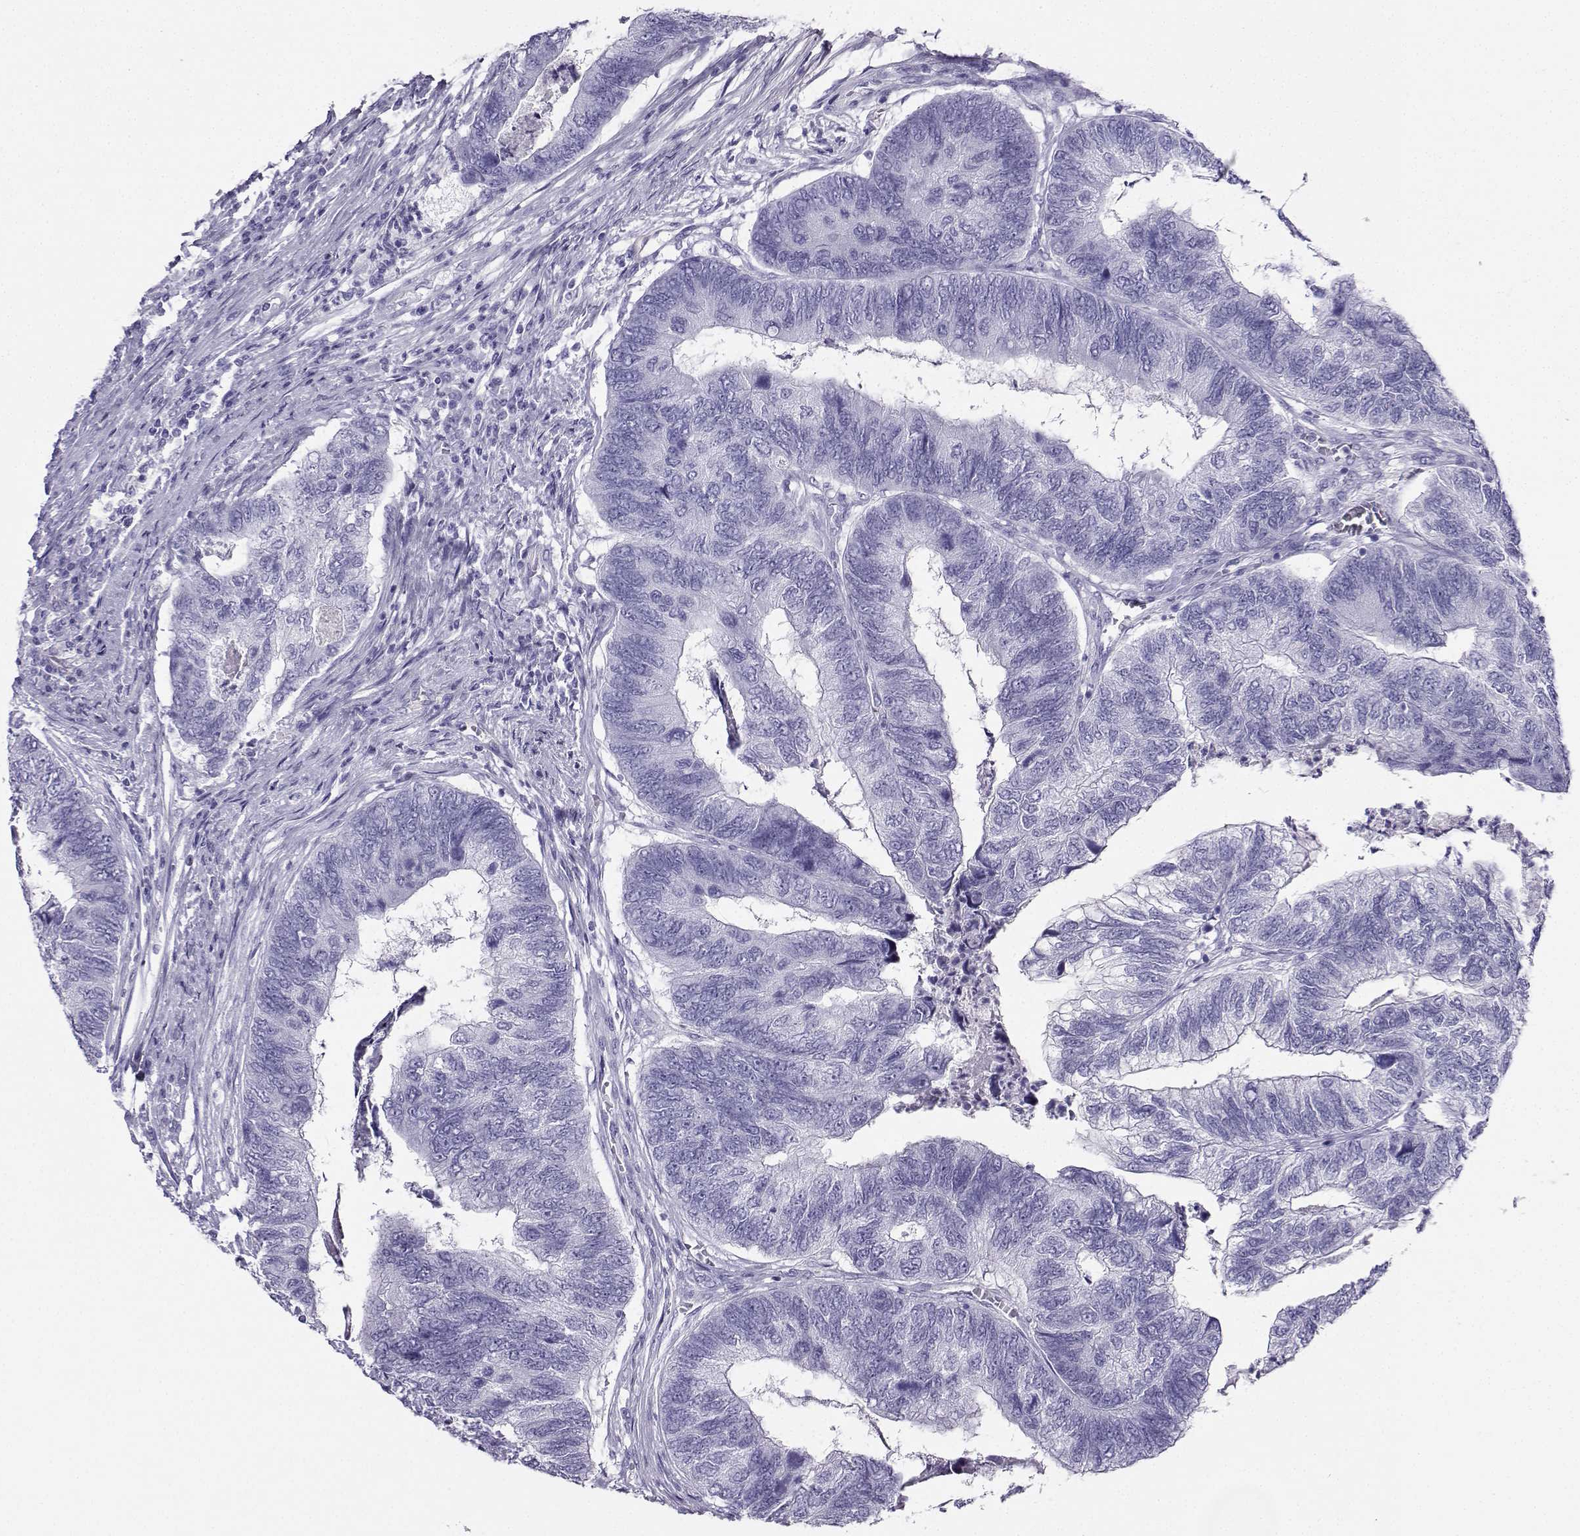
{"staining": {"intensity": "negative", "quantity": "none", "location": "none"}, "tissue": "colorectal cancer", "cell_type": "Tumor cells", "image_type": "cancer", "snomed": [{"axis": "morphology", "description": "Adenocarcinoma, NOS"}, {"axis": "topography", "description": "Colon"}], "caption": "This is an immunohistochemistry (IHC) image of human colorectal cancer (adenocarcinoma). There is no staining in tumor cells.", "gene": "CD109", "patient": {"sex": "female", "age": 67}}